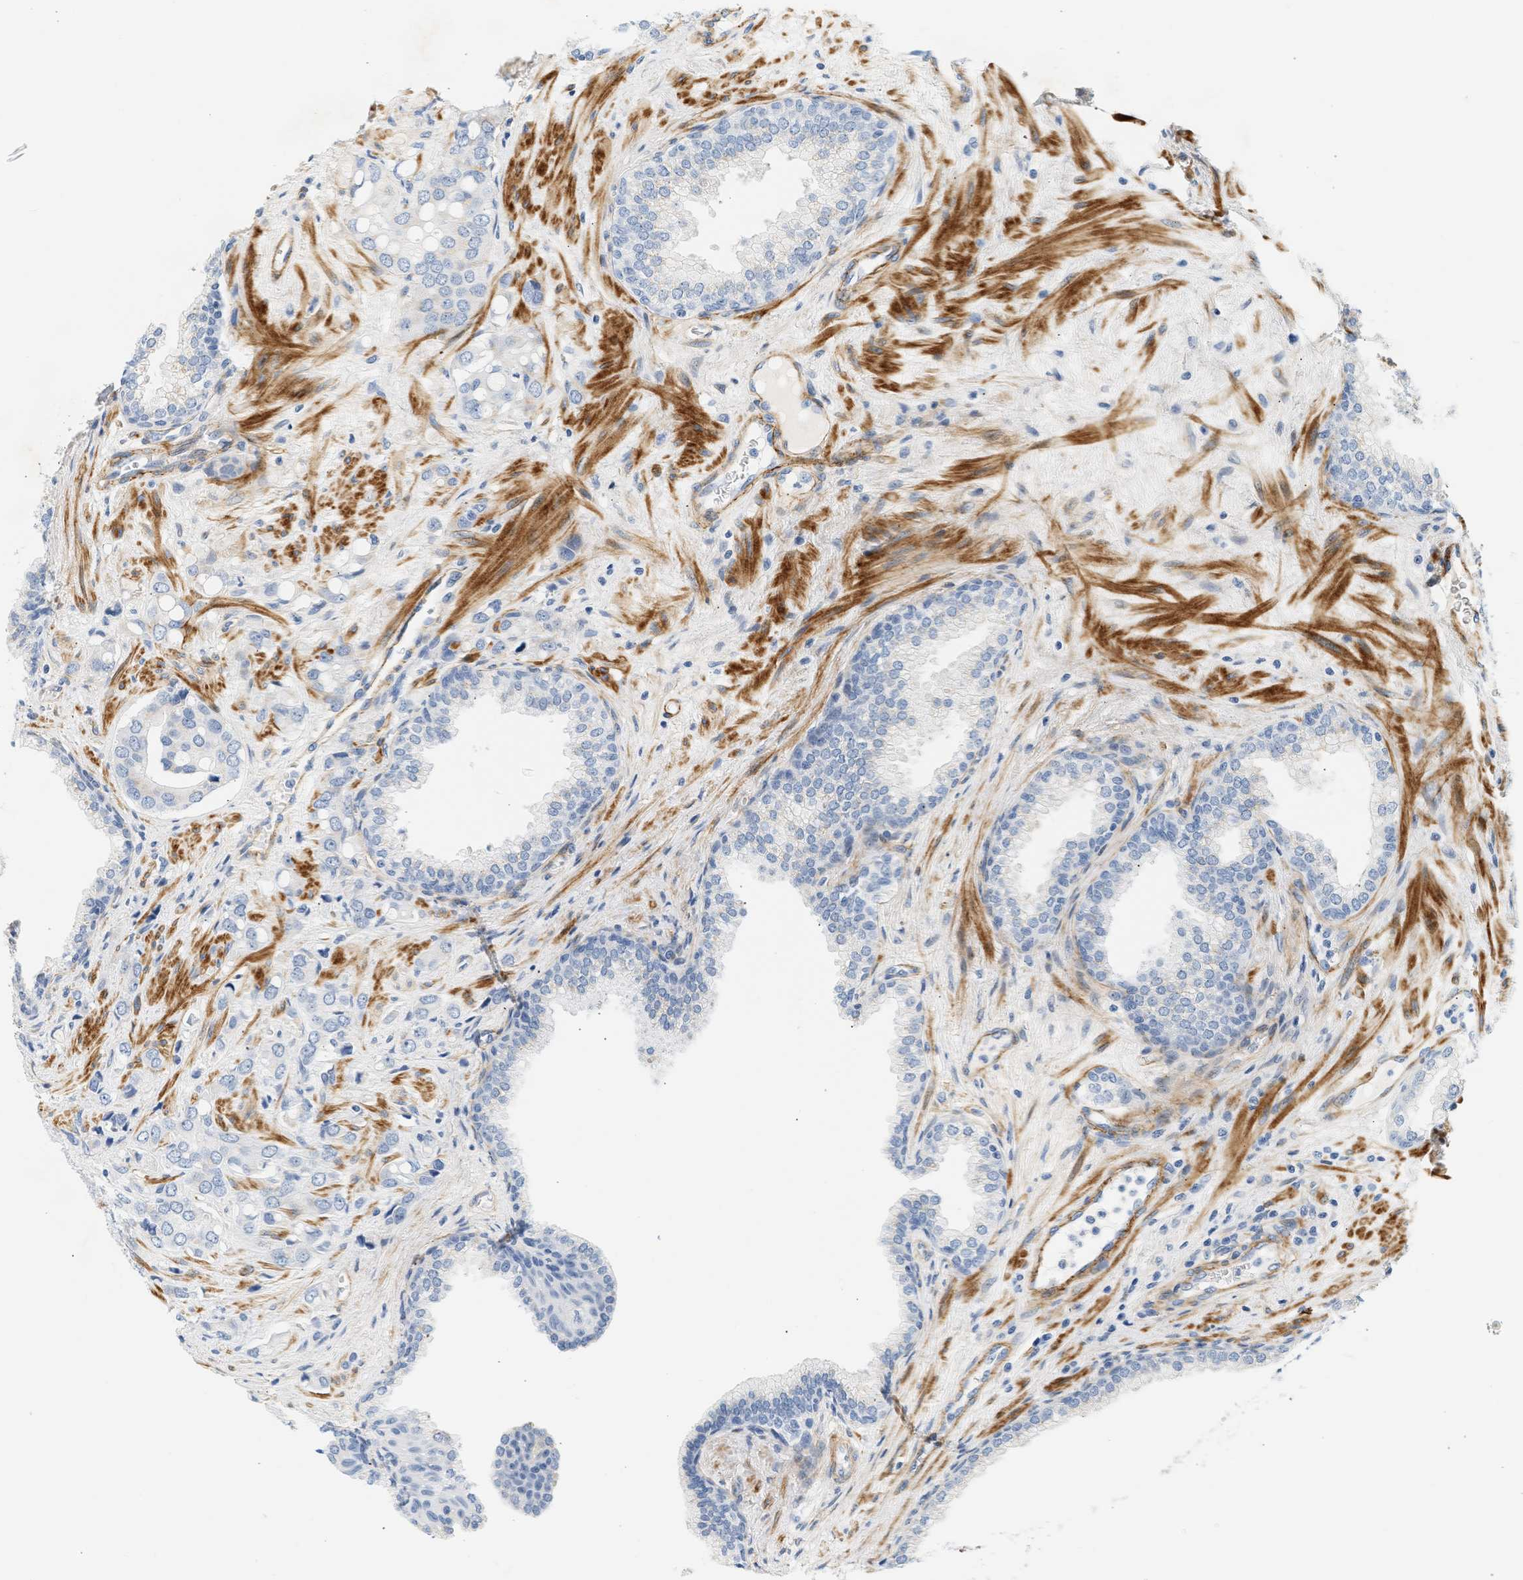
{"staining": {"intensity": "negative", "quantity": "none", "location": "none"}, "tissue": "prostate cancer", "cell_type": "Tumor cells", "image_type": "cancer", "snomed": [{"axis": "morphology", "description": "Adenocarcinoma, High grade"}, {"axis": "topography", "description": "Prostate"}], "caption": "Tumor cells are negative for brown protein staining in high-grade adenocarcinoma (prostate).", "gene": "SLC30A7", "patient": {"sex": "male", "age": 52}}